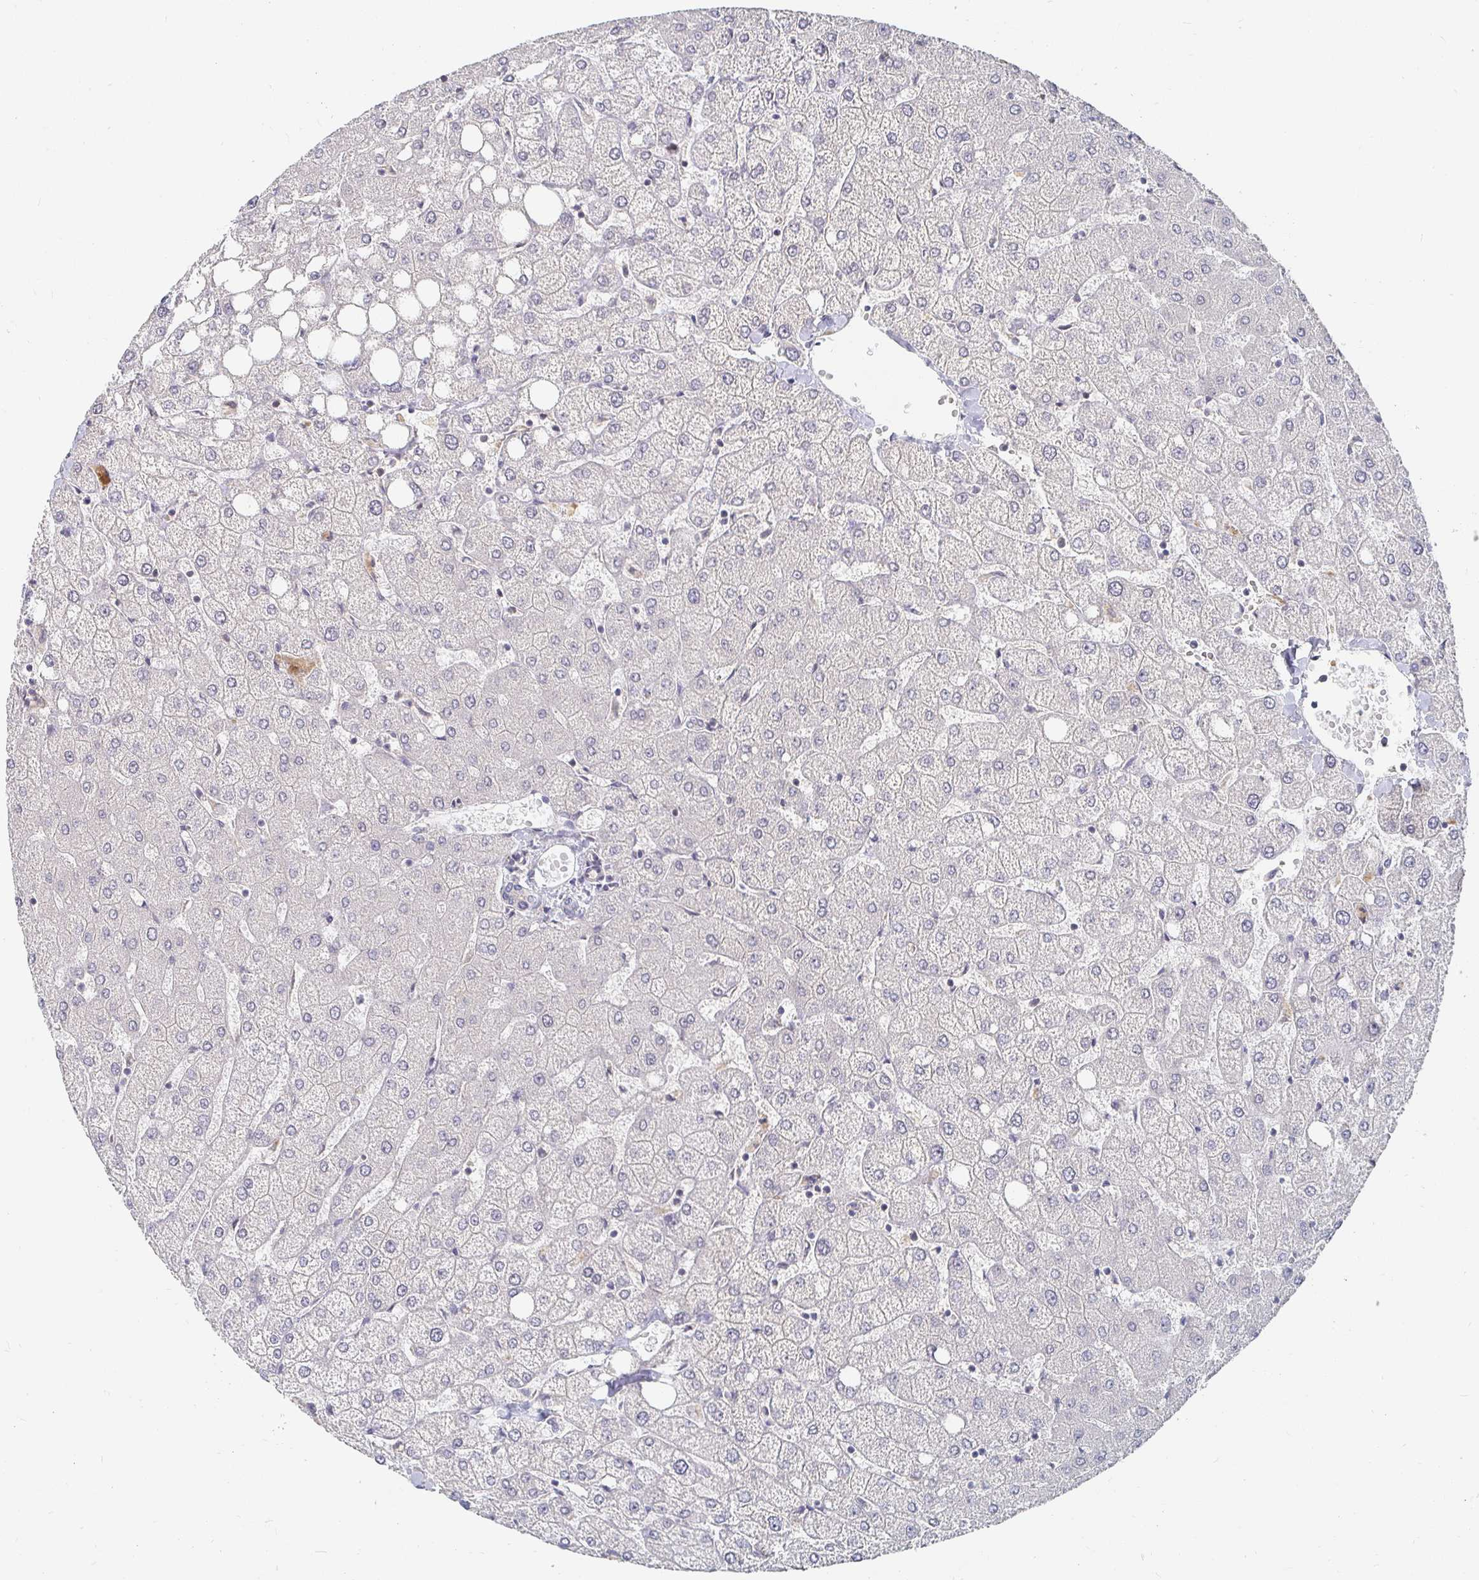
{"staining": {"intensity": "negative", "quantity": "none", "location": "none"}, "tissue": "liver", "cell_type": "Cholangiocytes", "image_type": "normal", "snomed": [{"axis": "morphology", "description": "Normal tissue, NOS"}, {"axis": "topography", "description": "Liver"}], "caption": "Immunohistochemistry image of unremarkable liver: liver stained with DAB displays no significant protein expression in cholangiocytes. (Immunohistochemistry, brightfield microscopy, high magnification).", "gene": "MEIS1", "patient": {"sex": "female", "age": 54}}